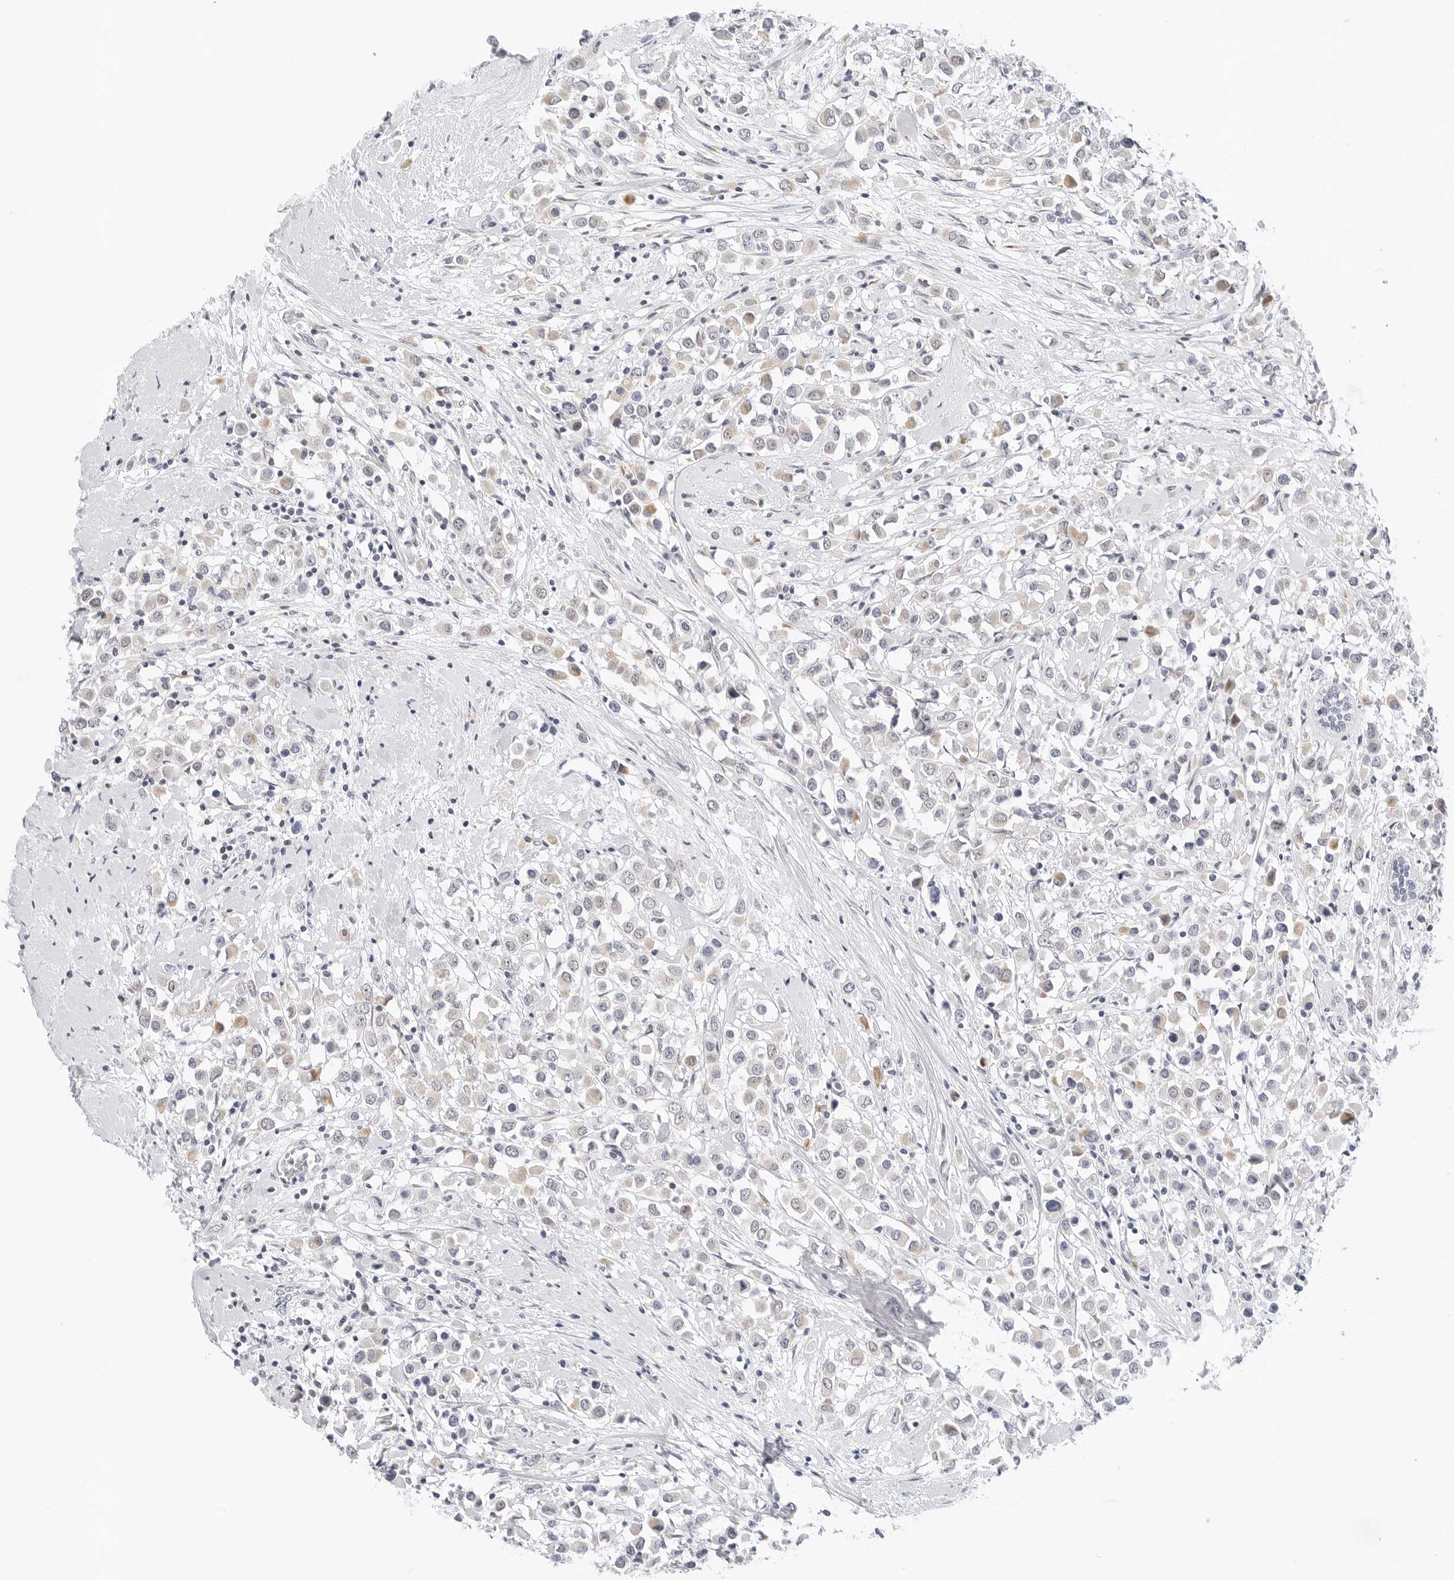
{"staining": {"intensity": "weak", "quantity": "25%-75%", "location": "cytoplasmic/membranous"}, "tissue": "breast cancer", "cell_type": "Tumor cells", "image_type": "cancer", "snomed": [{"axis": "morphology", "description": "Duct carcinoma"}, {"axis": "topography", "description": "Breast"}], "caption": "There is low levels of weak cytoplasmic/membranous staining in tumor cells of breast infiltrating ductal carcinoma, as demonstrated by immunohistochemical staining (brown color).", "gene": "TSEN2", "patient": {"sex": "female", "age": 61}}